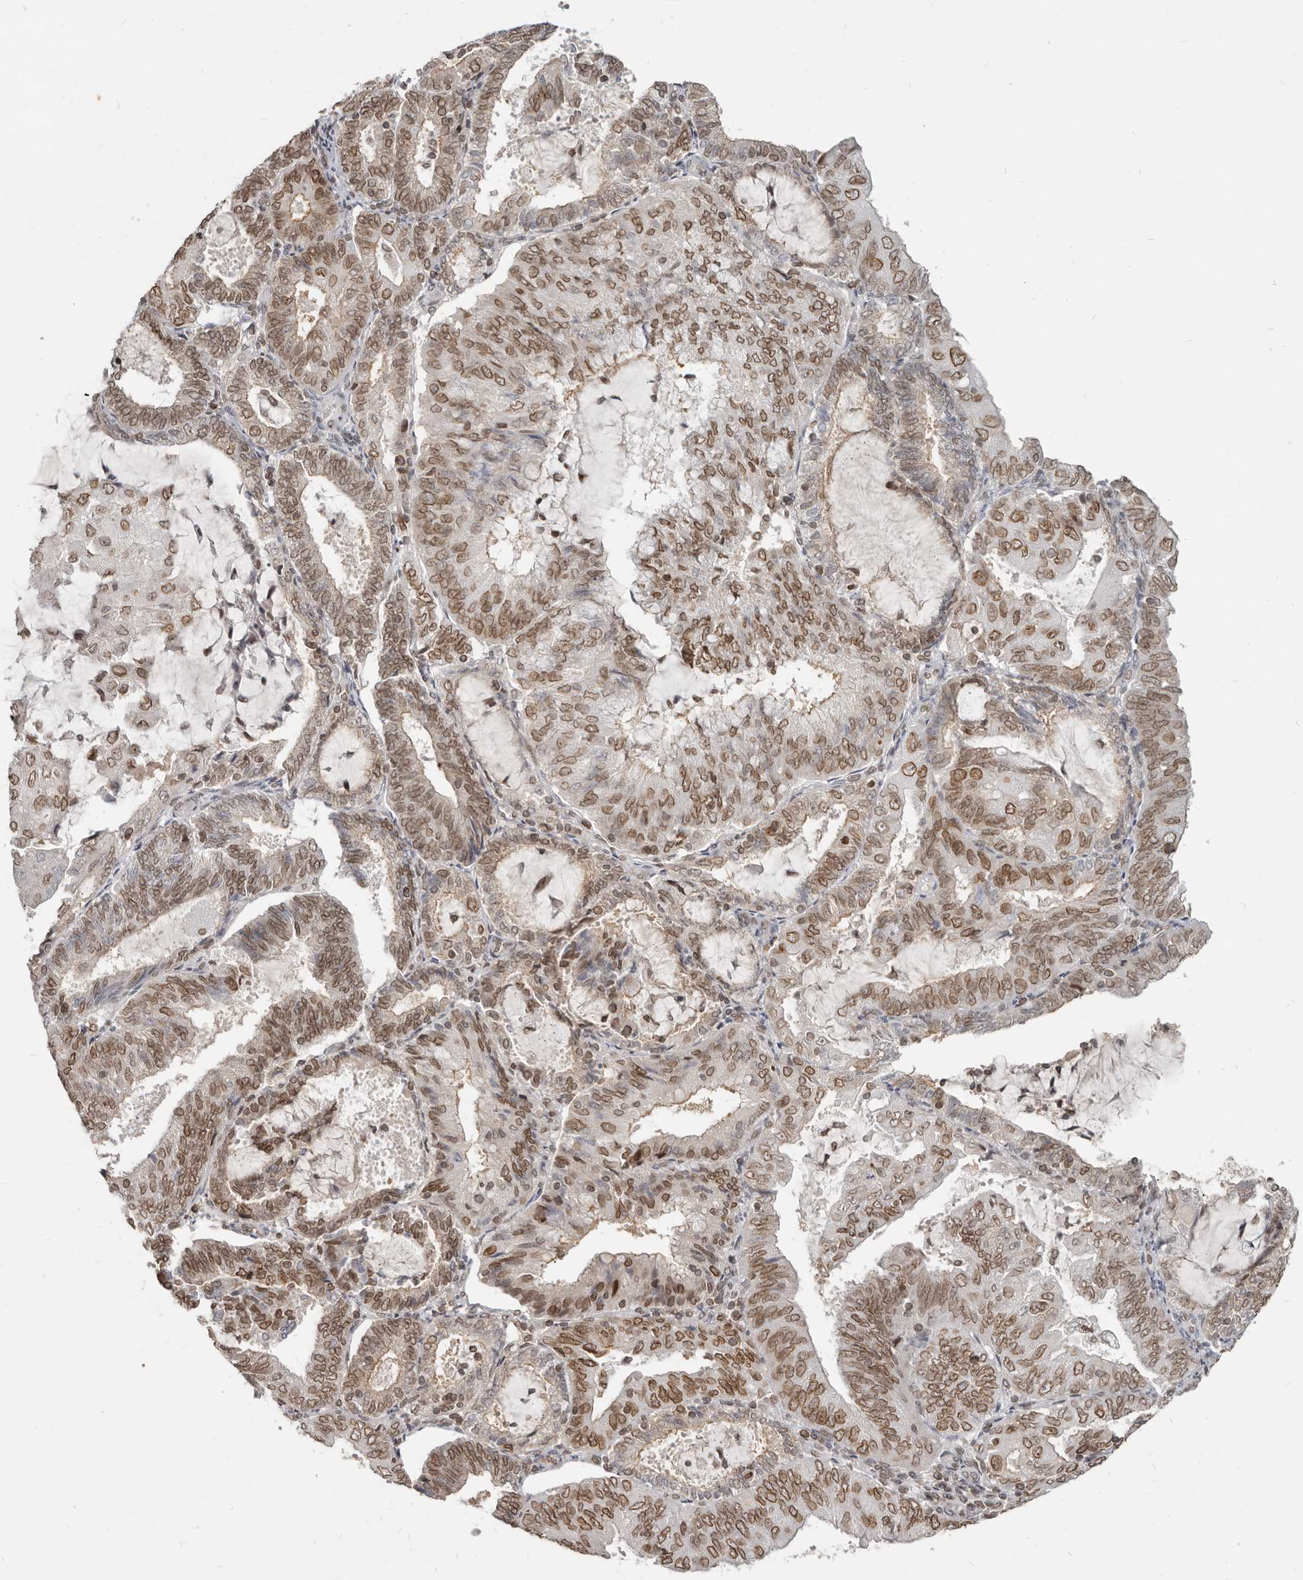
{"staining": {"intensity": "moderate", "quantity": ">75%", "location": "cytoplasmic/membranous,nuclear"}, "tissue": "endometrial cancer", "cell_type": "Tumor cells", "image_type": "cancer", "snomed": [{"axis": "morphology", "description": "Adenocarcinoma, NOS"}, {"axis": "topography", "description": "Endometrium"}], "caption": "Protein staining exhibits moderate cytoplasmic/membranous and nuclear staining in about >75% of tumor cells in endometrial cancer (adenocarcinoma).", "gene": "NUP153", "patient": {"sex": "female", "age": 81}}